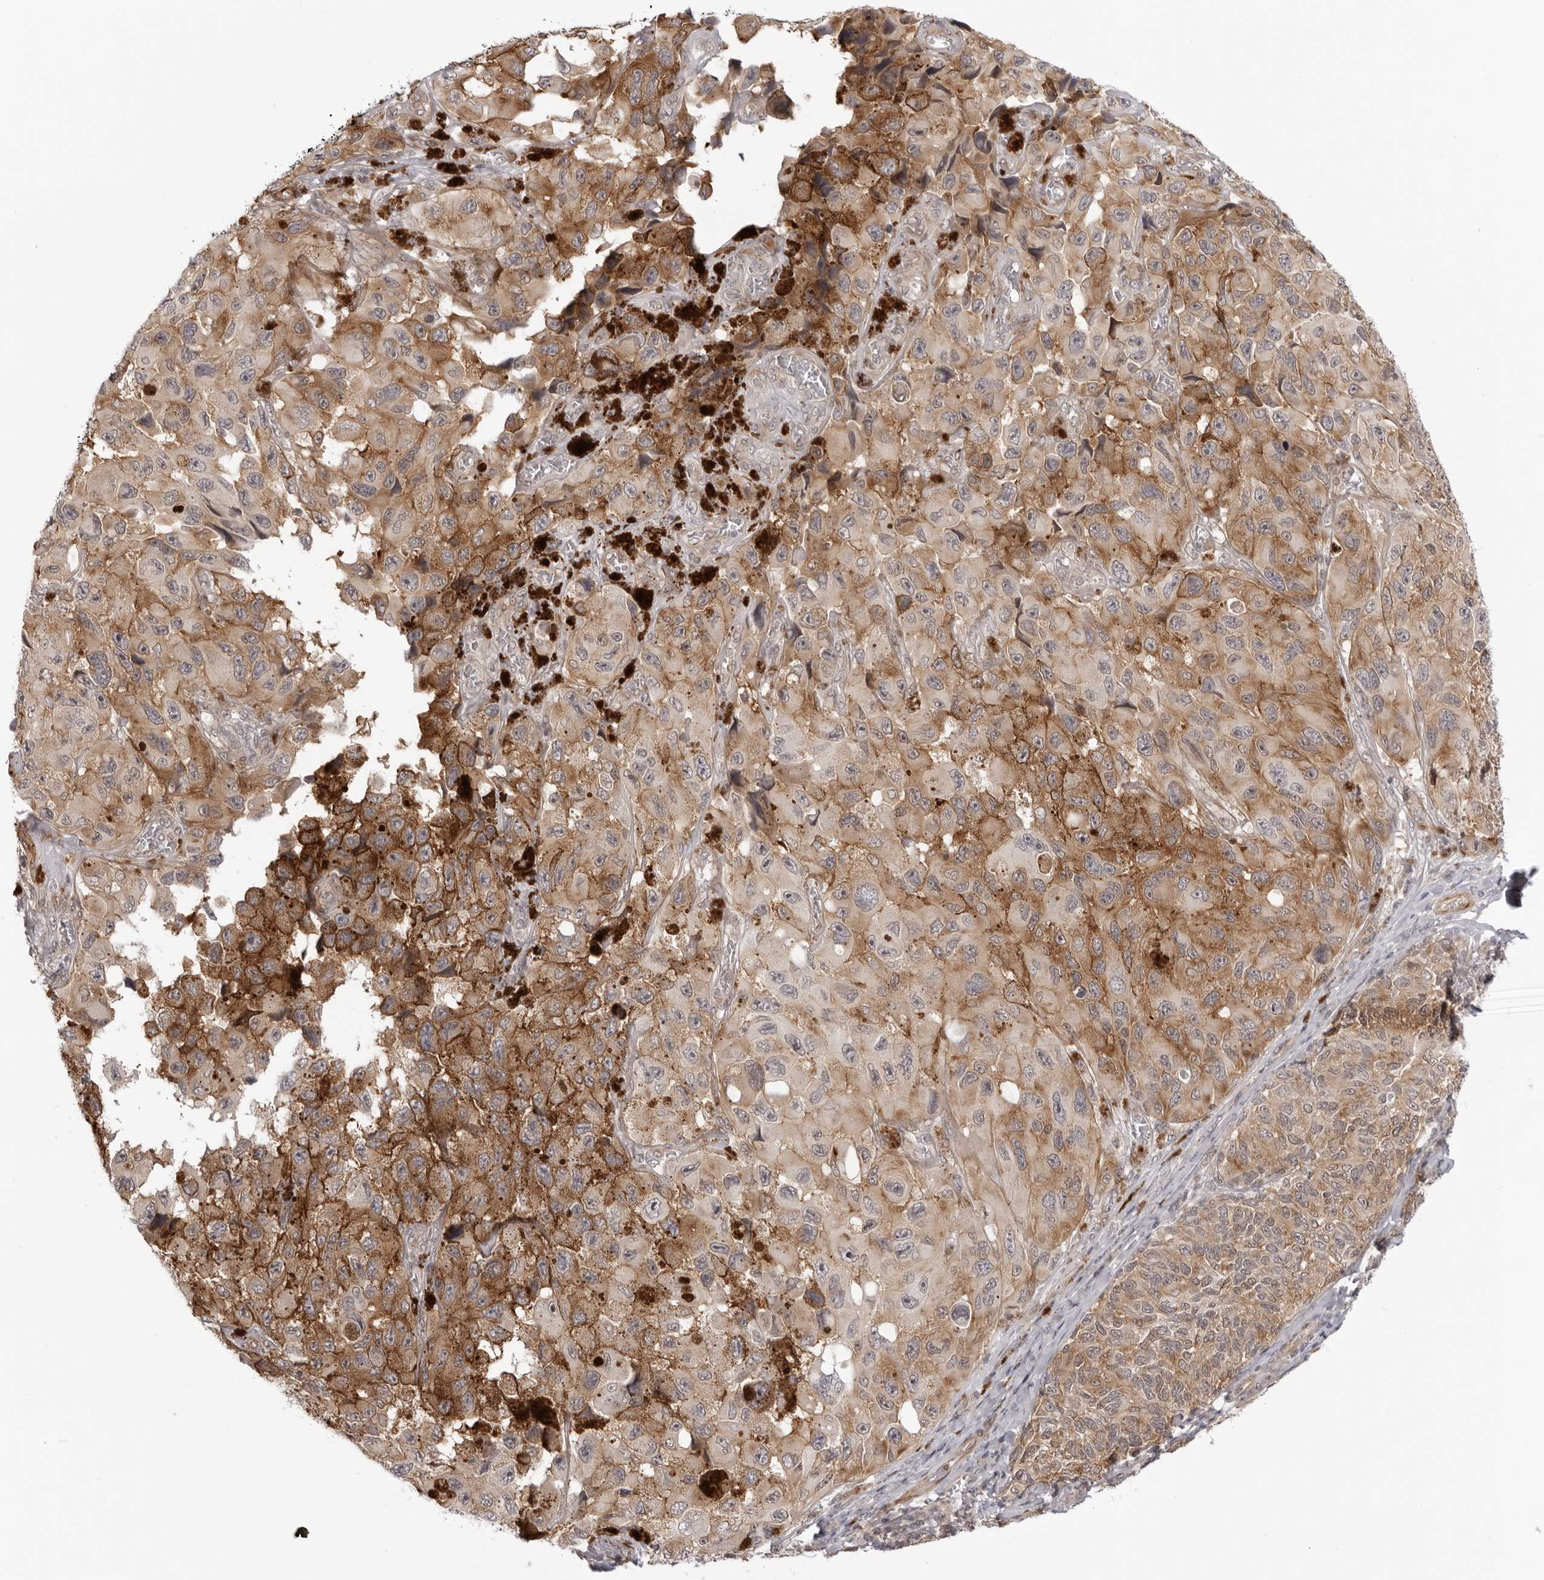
{"staining": {"intensity": "moderate", "quantity": ">75%", "location": "cytoplasmic/membranous"}, "tissue": "melanoma", "cell_type": "Tumor cells", "image_type": "cancer", "snomed": [{"axis": "morphology", "description": "Malignant melanoma, NOS"}, {"axis": "topography", "description": "Skin"}], "caption": "Malignant melanoma stained with DAB IHC demonstrates medium levels of moderate cytoplasmic/membranous expression in about >75% of tumor cells. The staining is performed using DAB (3,3'-diaminobenzidine) brown chromogen to label protein expression. The nuclei are counter-stained blue using hematoxylin.", "gene": "SRGAP2", "patient": {"sex": "female", "age": 73}}